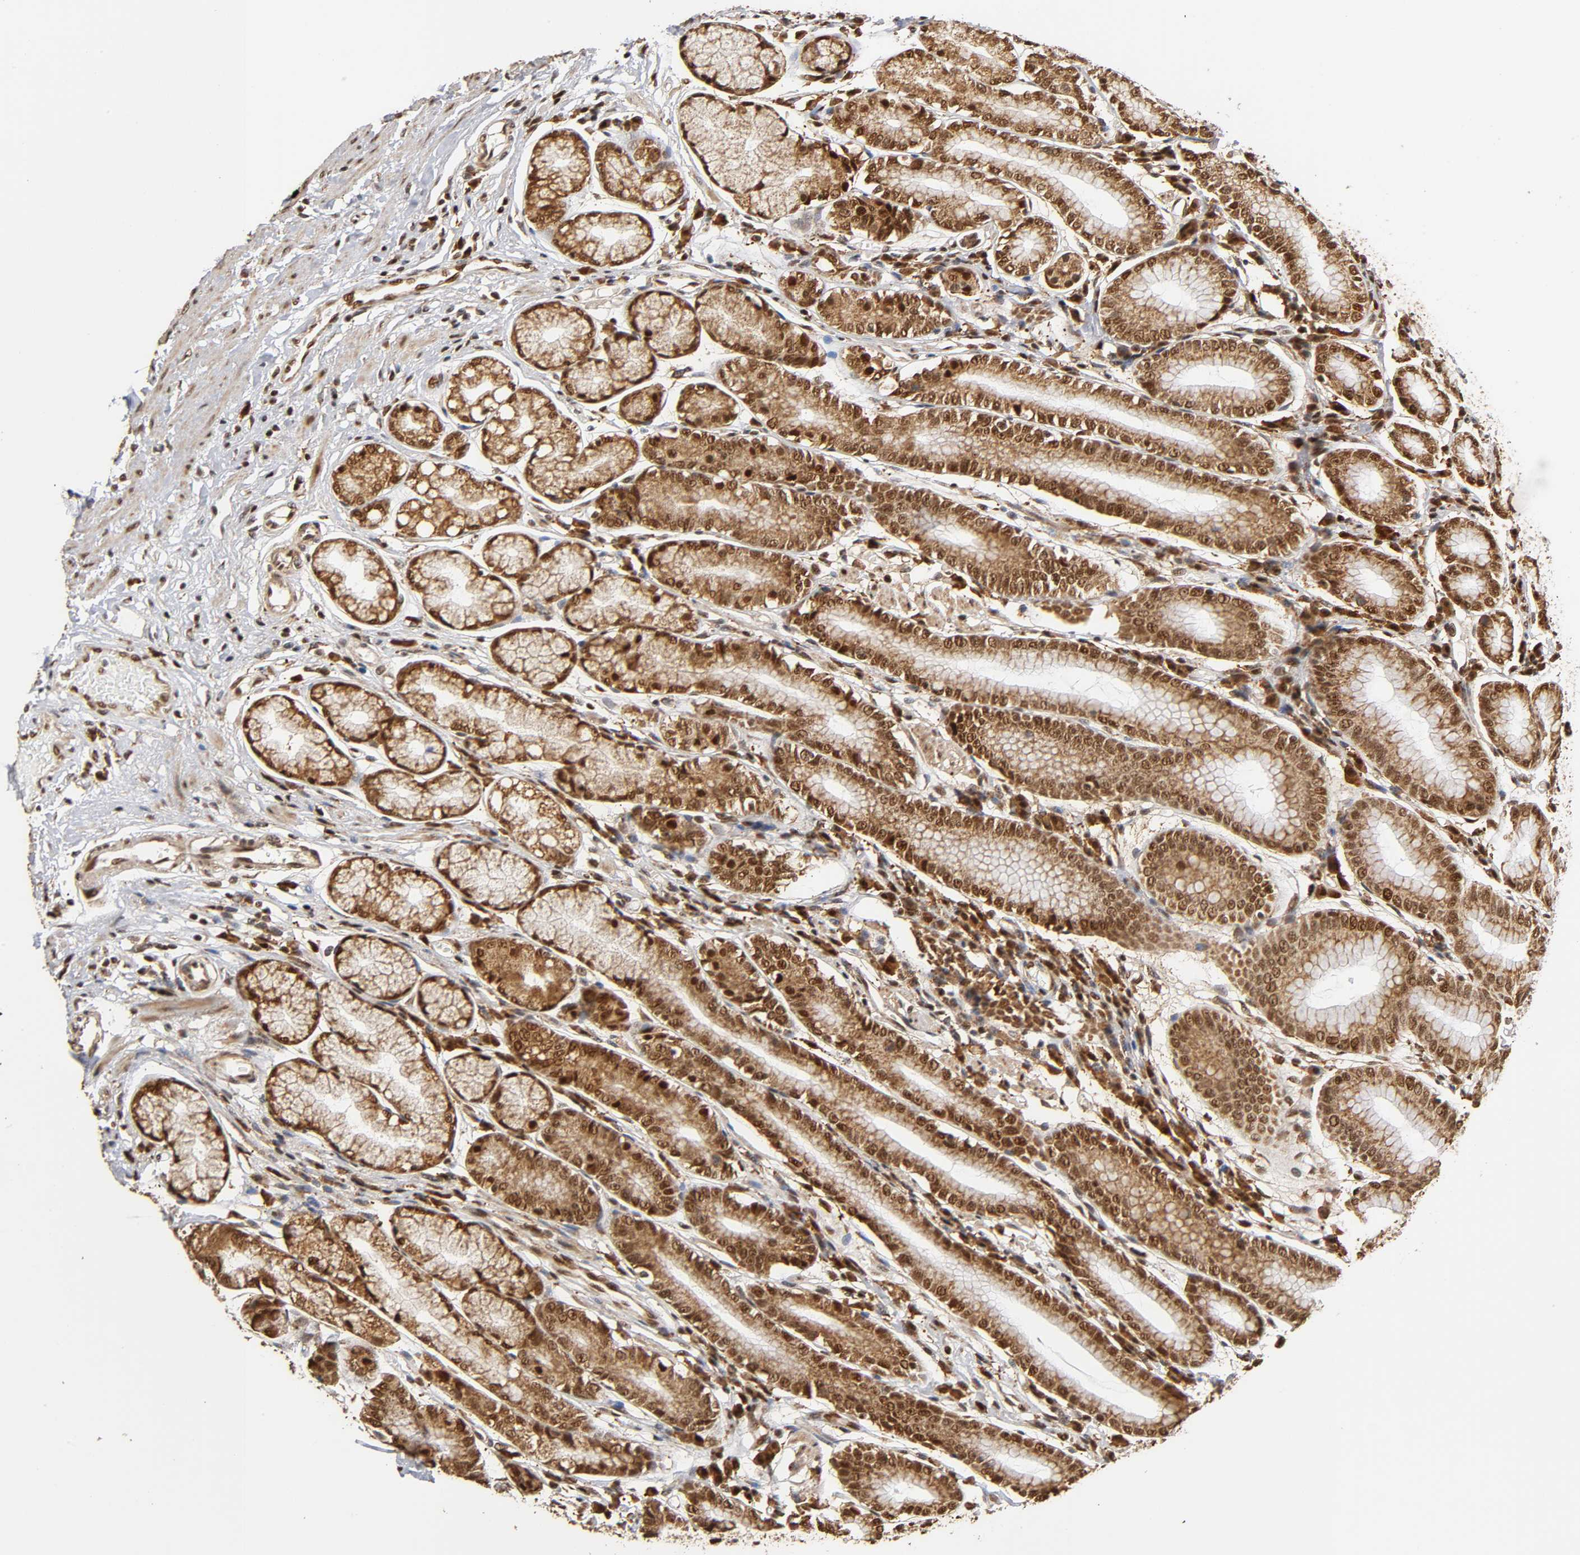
{"staining": {"intensity": "strong", "quantity": ">75%", "location": "cytoplasmic/membranous,nuclear"}, "tissue": "stomach", "cell_type": "Glandular cells", "image_type": "normal", "snomed": [{"axis": "morphology", "description": "Normal tissue, NOS"}, {"axis": "morphology", "description": "Inflammation, NOS"}, {"axis": "topography", "description": "Stomach, lower"}], "caption": "Stomach stained for a protein reveals strong cytoplasmic/membranous,nuclear positivity in glandular cells. (DAB (3,3'-diaminobenzidine) = brown stain, brightfield microscopy at high magnification).", "gene": "RNF122", "patient": {"sex": "male", "age": 59}}